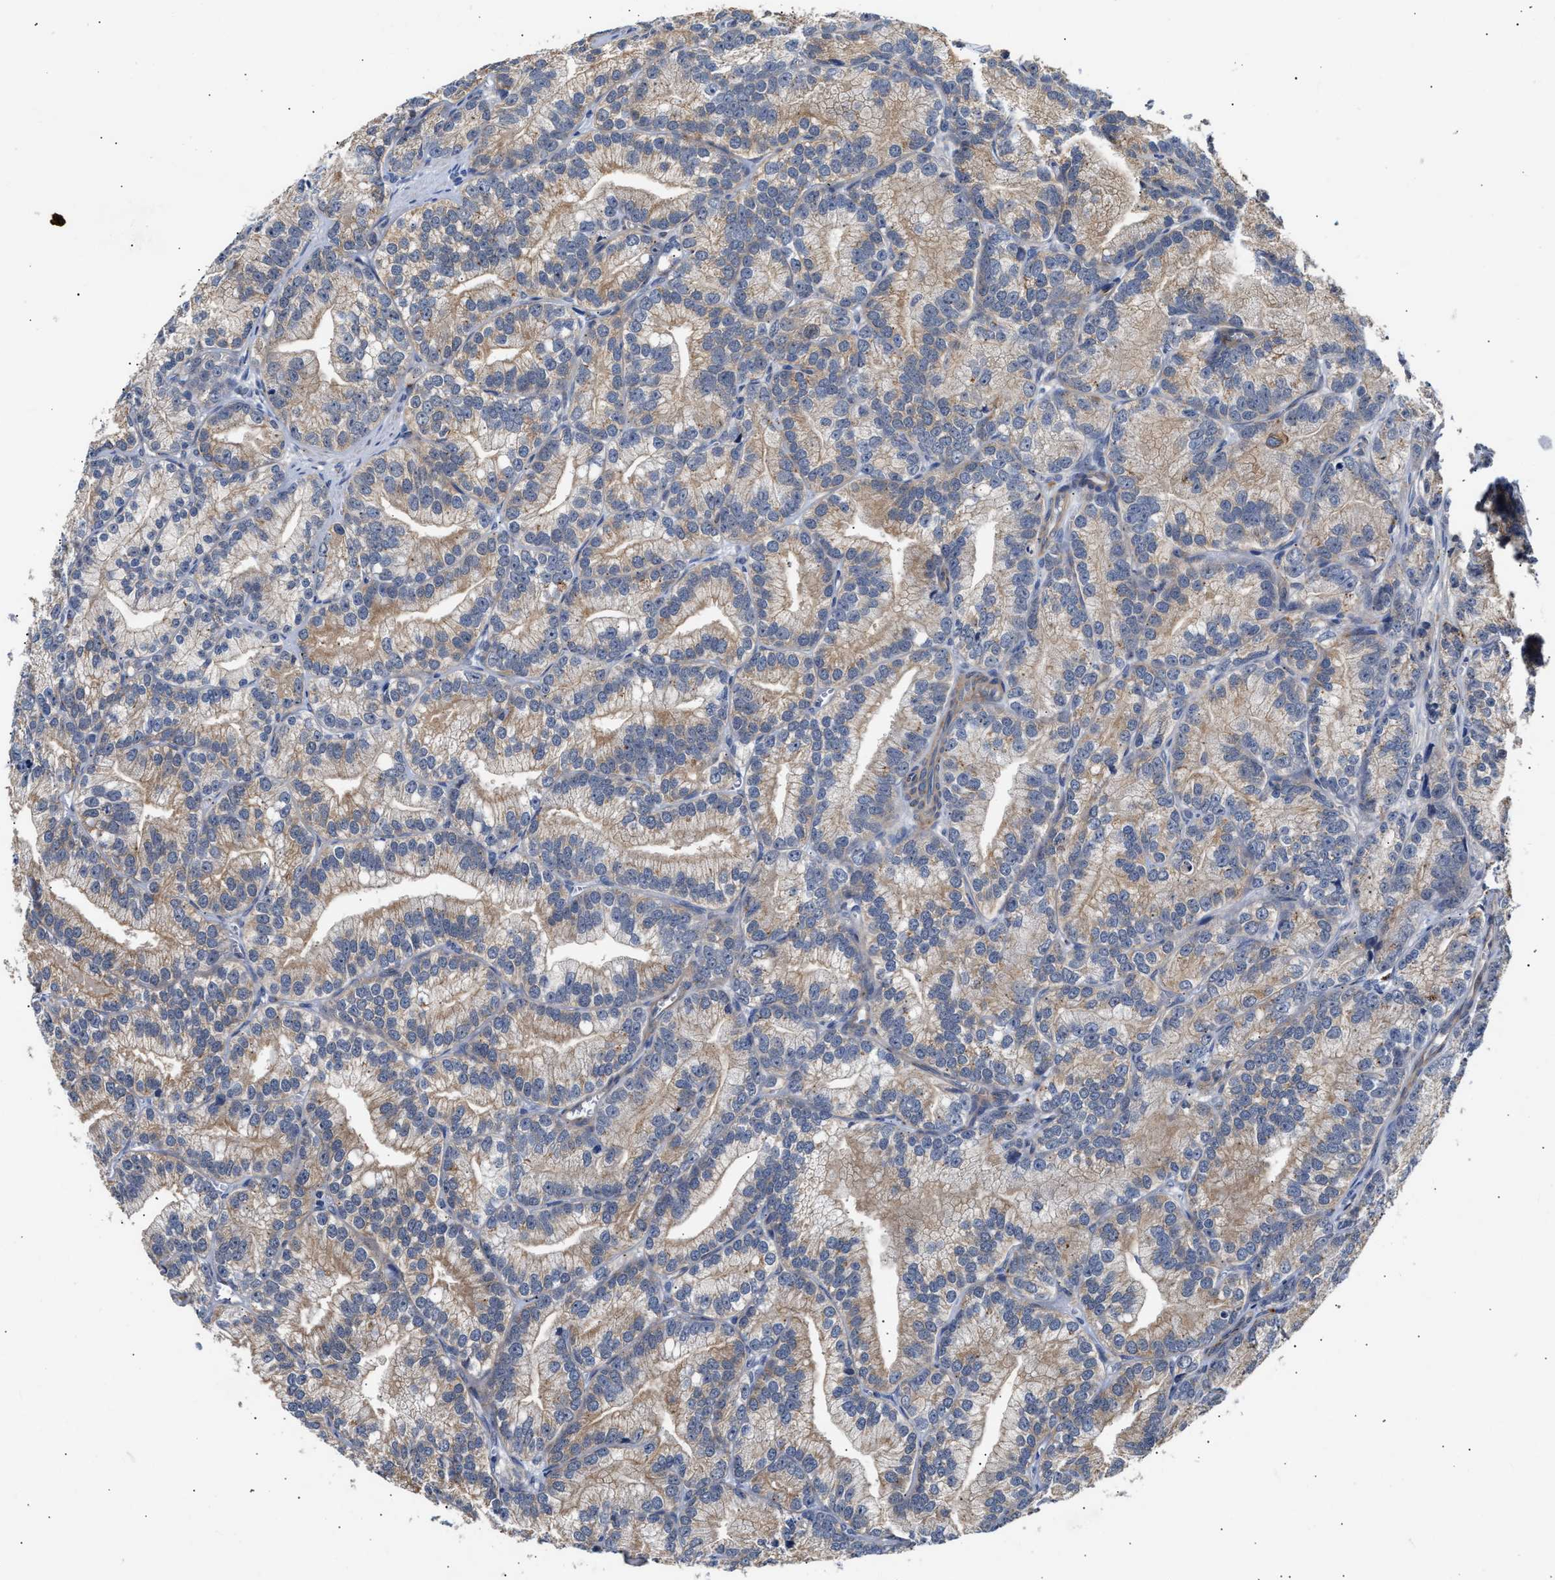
{"staining": {"intensity": "weak", "quantity": "25%-75%", "location": "cytoplasmic/membranous"}, "tissue": "prostate cancer", "cell_type": "Tumor cells", "image_type": "cancer", "snomed": [{"axis": "morphology", "description": "Adenocarcinoma, Low grade"}, {"axis": "topography", "description": "Prostate"}], "caption": "Protein expression analysis of human prostate adenocarcinoma (low-grade) reveals weak cytoplasmic/membranous staining in approximately 25%-75% of tumor cells. Immunohistochemistry (ihc) stains the protein in brown and the nuclei are stained blue.", "gene": "CCDC146", "patient": {"sex": "male", "age": 89}}